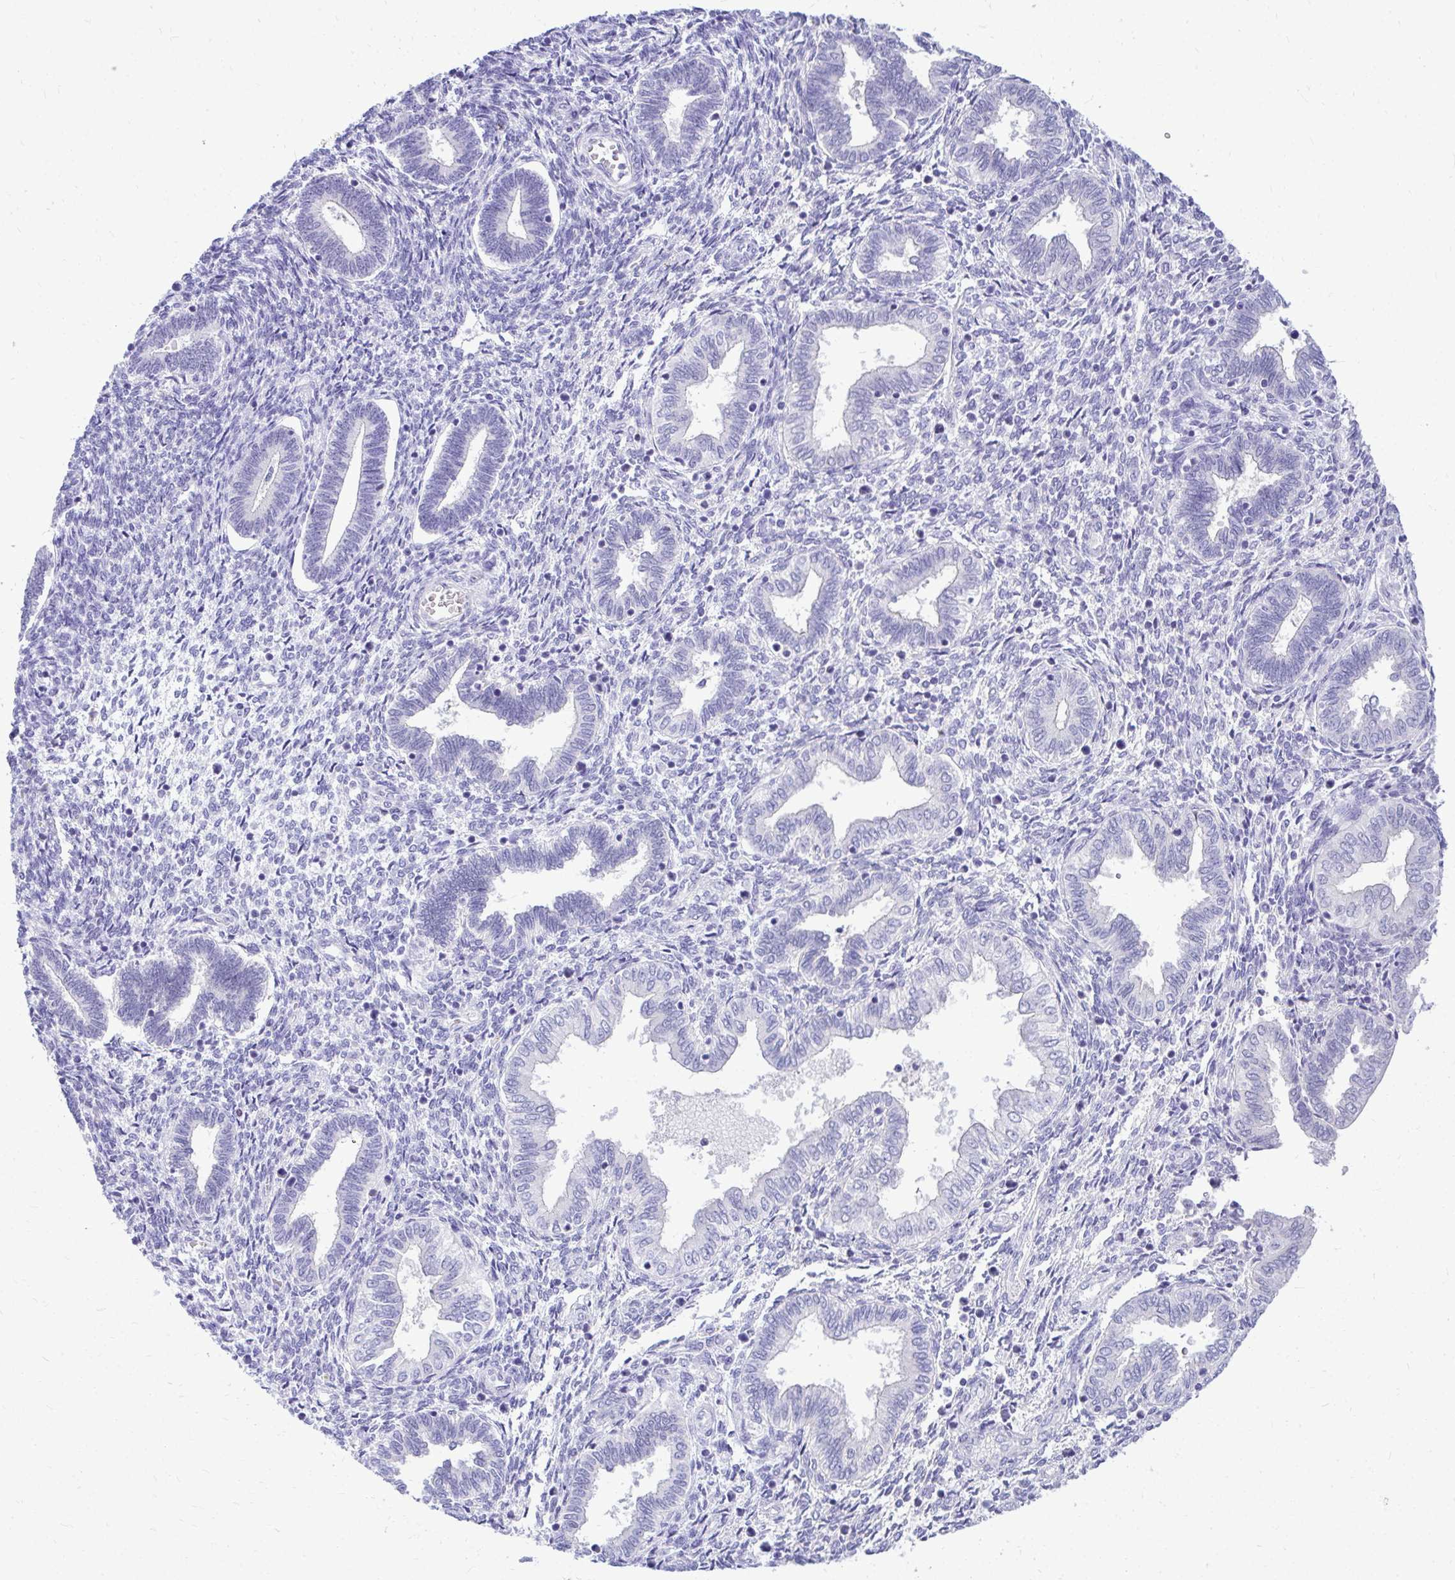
{"staining": {"intensity": "negative", "quantity": "none", "location": "none"}, "tissue": "endometrium", "cell_type": "Cells in endometrial stroma", "image_type": "normal", "snomed": [{"axis": "morphology", "description": "Normal tissue, NOS"}, {"axis": "topography", "description": "Endometrium"}], "caption": "Human endometrium stained for a protein using IHC demonstrates no positivity in cells in endometrial stroma.", "gene": "ZSWIM9", "patient": {"sex": "female", "age": 42}}